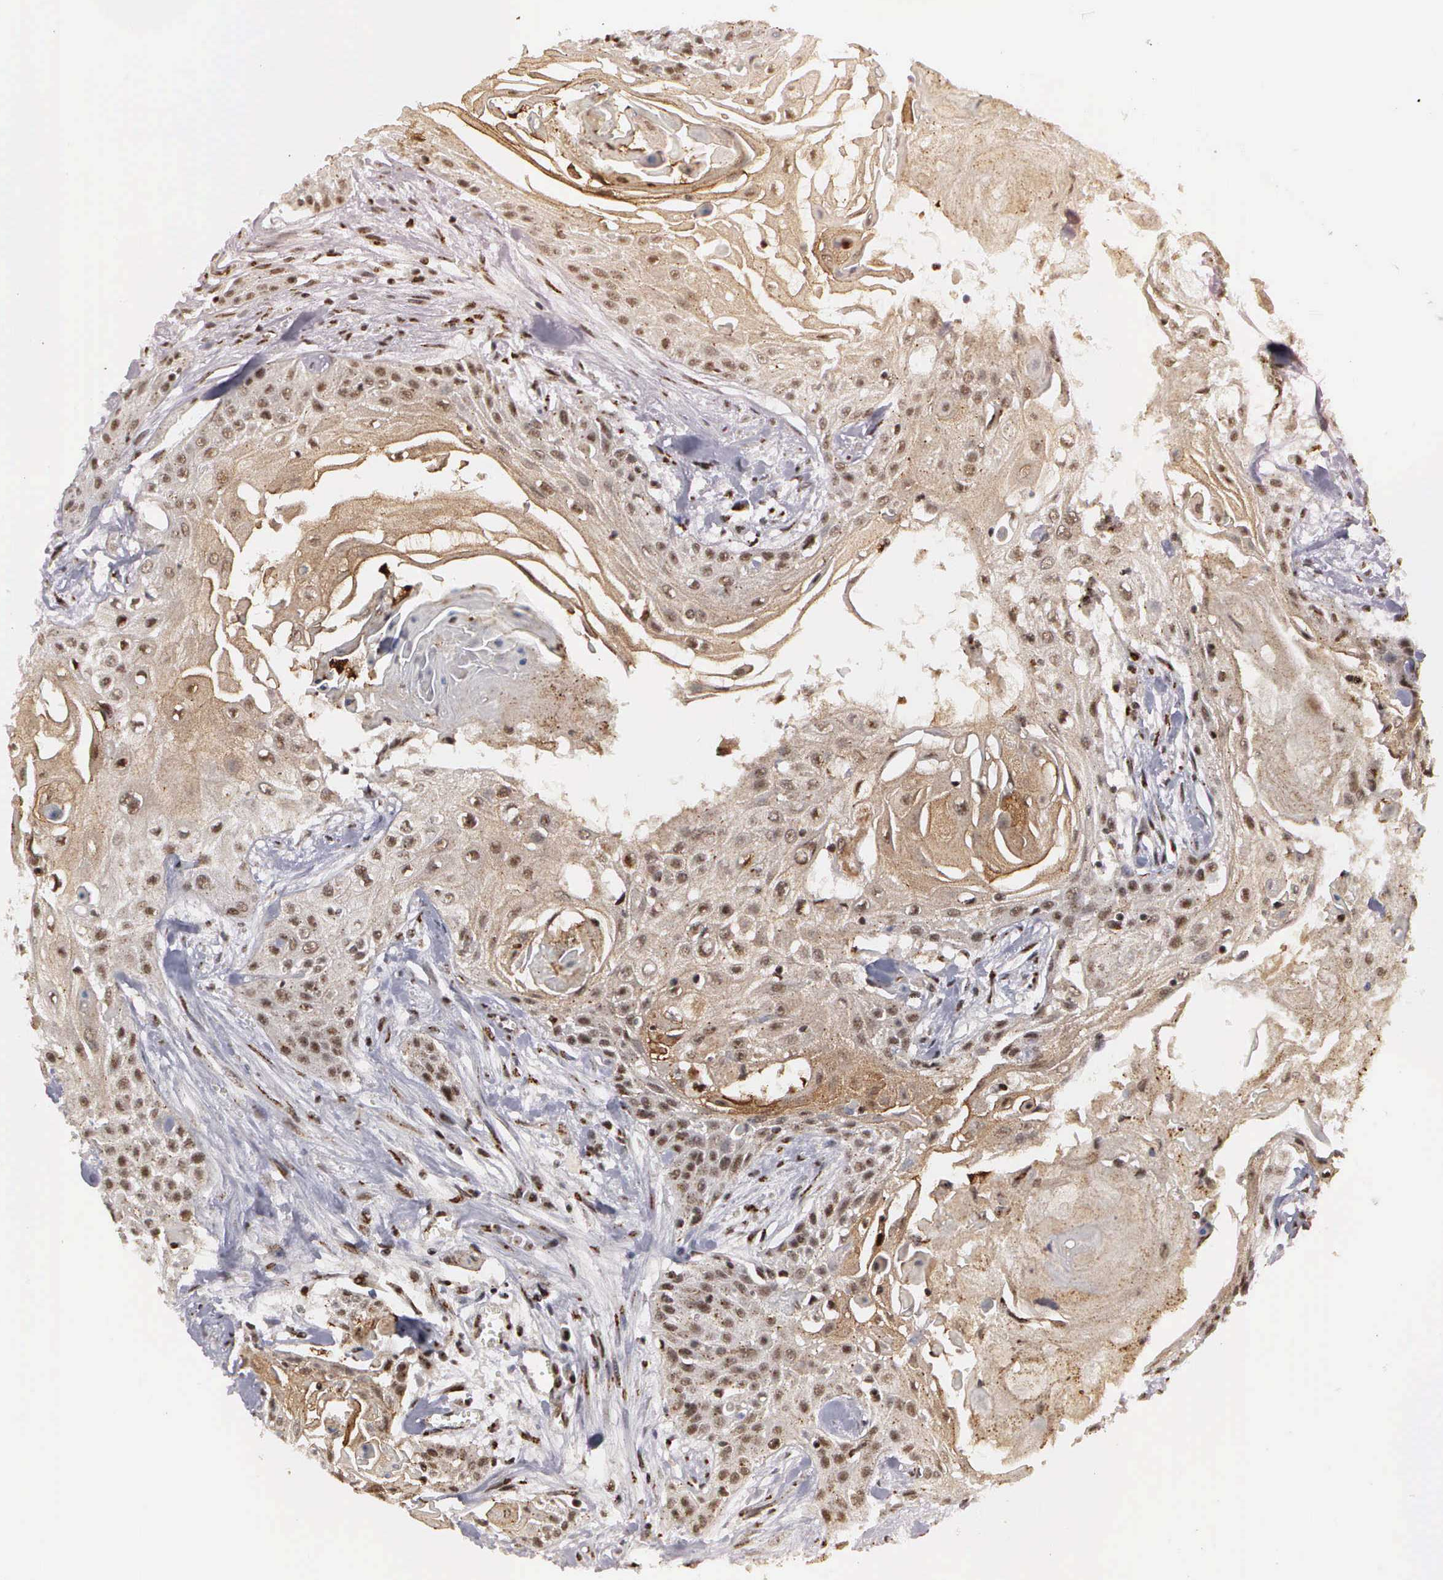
{"staining": {"intensity": "moderate", "quantity": ">75%", "location": "cytoplasmic/membranous,nuclear"}, "tissue": "head and neck cancer", "cell_type": "Tumor cells", "image_type": "cancer", "snomed": [{"axis": "morphology", "description": "Squamous cell carcinoma, NOS"}, {"axis": "morphology", "description": "Squamous cell carcinoma, metastatic, NOS"}, {"axis": "topography", "description": "Lymph node"}, {"axis": "topography", "description": "Salivary gland"}, {"axis": "topography", "description": "Head-Neck"}], "caption": "Moderate cytoplasmic/membranous and nuclear positivity is seen in approximately >75% of tumor cells in head and neck cancer. (brown staining indicates protein expression, while blue staining denotes nuclei).", "gene": "GTF2A1", "patient": {"sex": "female", "age": 74}}